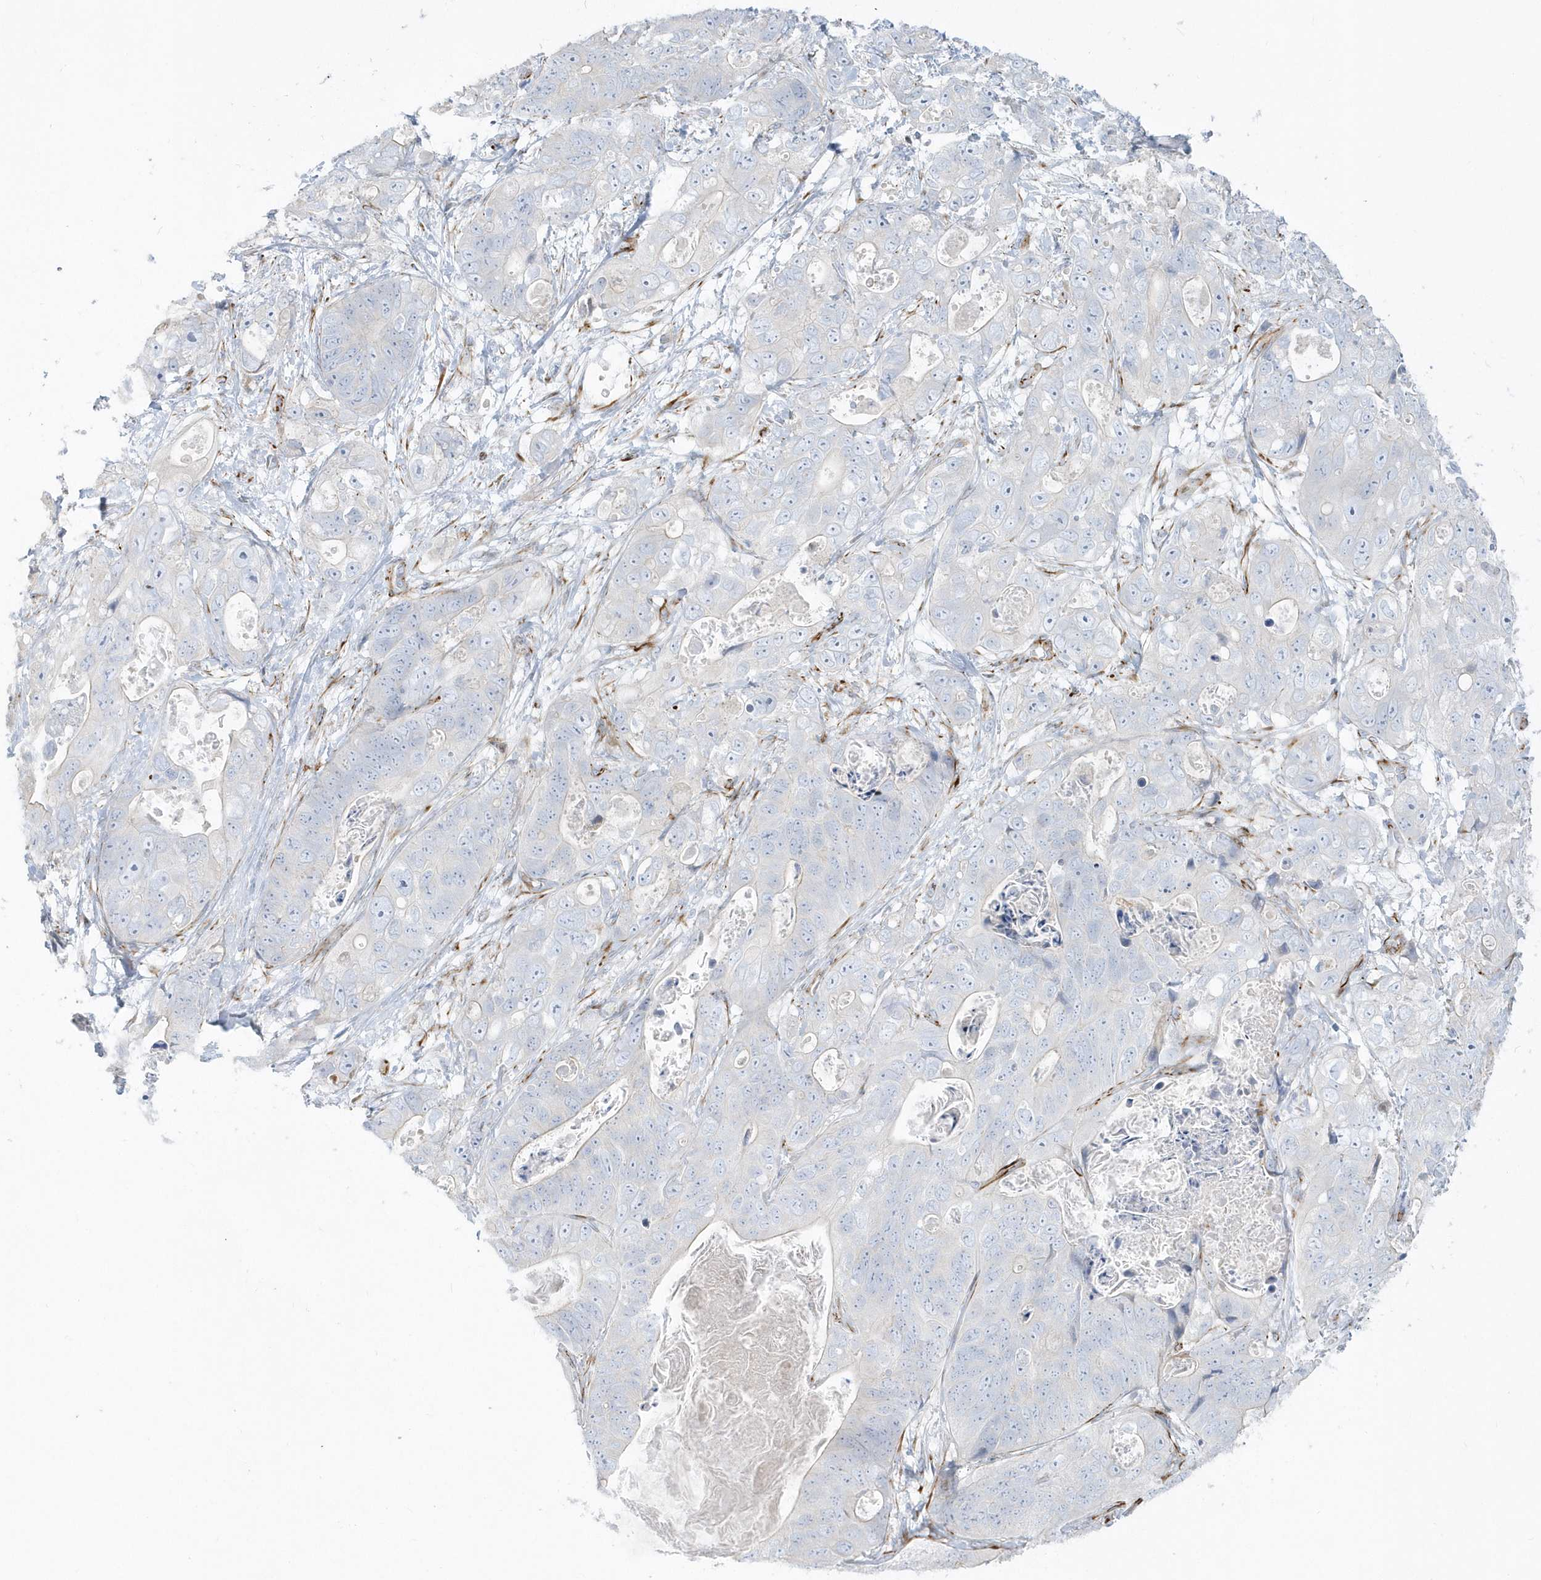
{"staining": {"intensity": "negative", "quantity": "none", "location": "none"}, "tissue": "stomach cancer", "cell_type": "Tumor cells", "image_type": "cancer", "snomed": [{"axis": "morphology", "description": "Adenocarcinoma, NOS"}, {"axis": "topography", "description": "Stomach"}], "caption": "Immunohistochemistry of stomach adenocarcinoma exhibits no staining in tumor cells.", "gene": "PPIL6", "patient": {"sex": "female", "age": 89}}